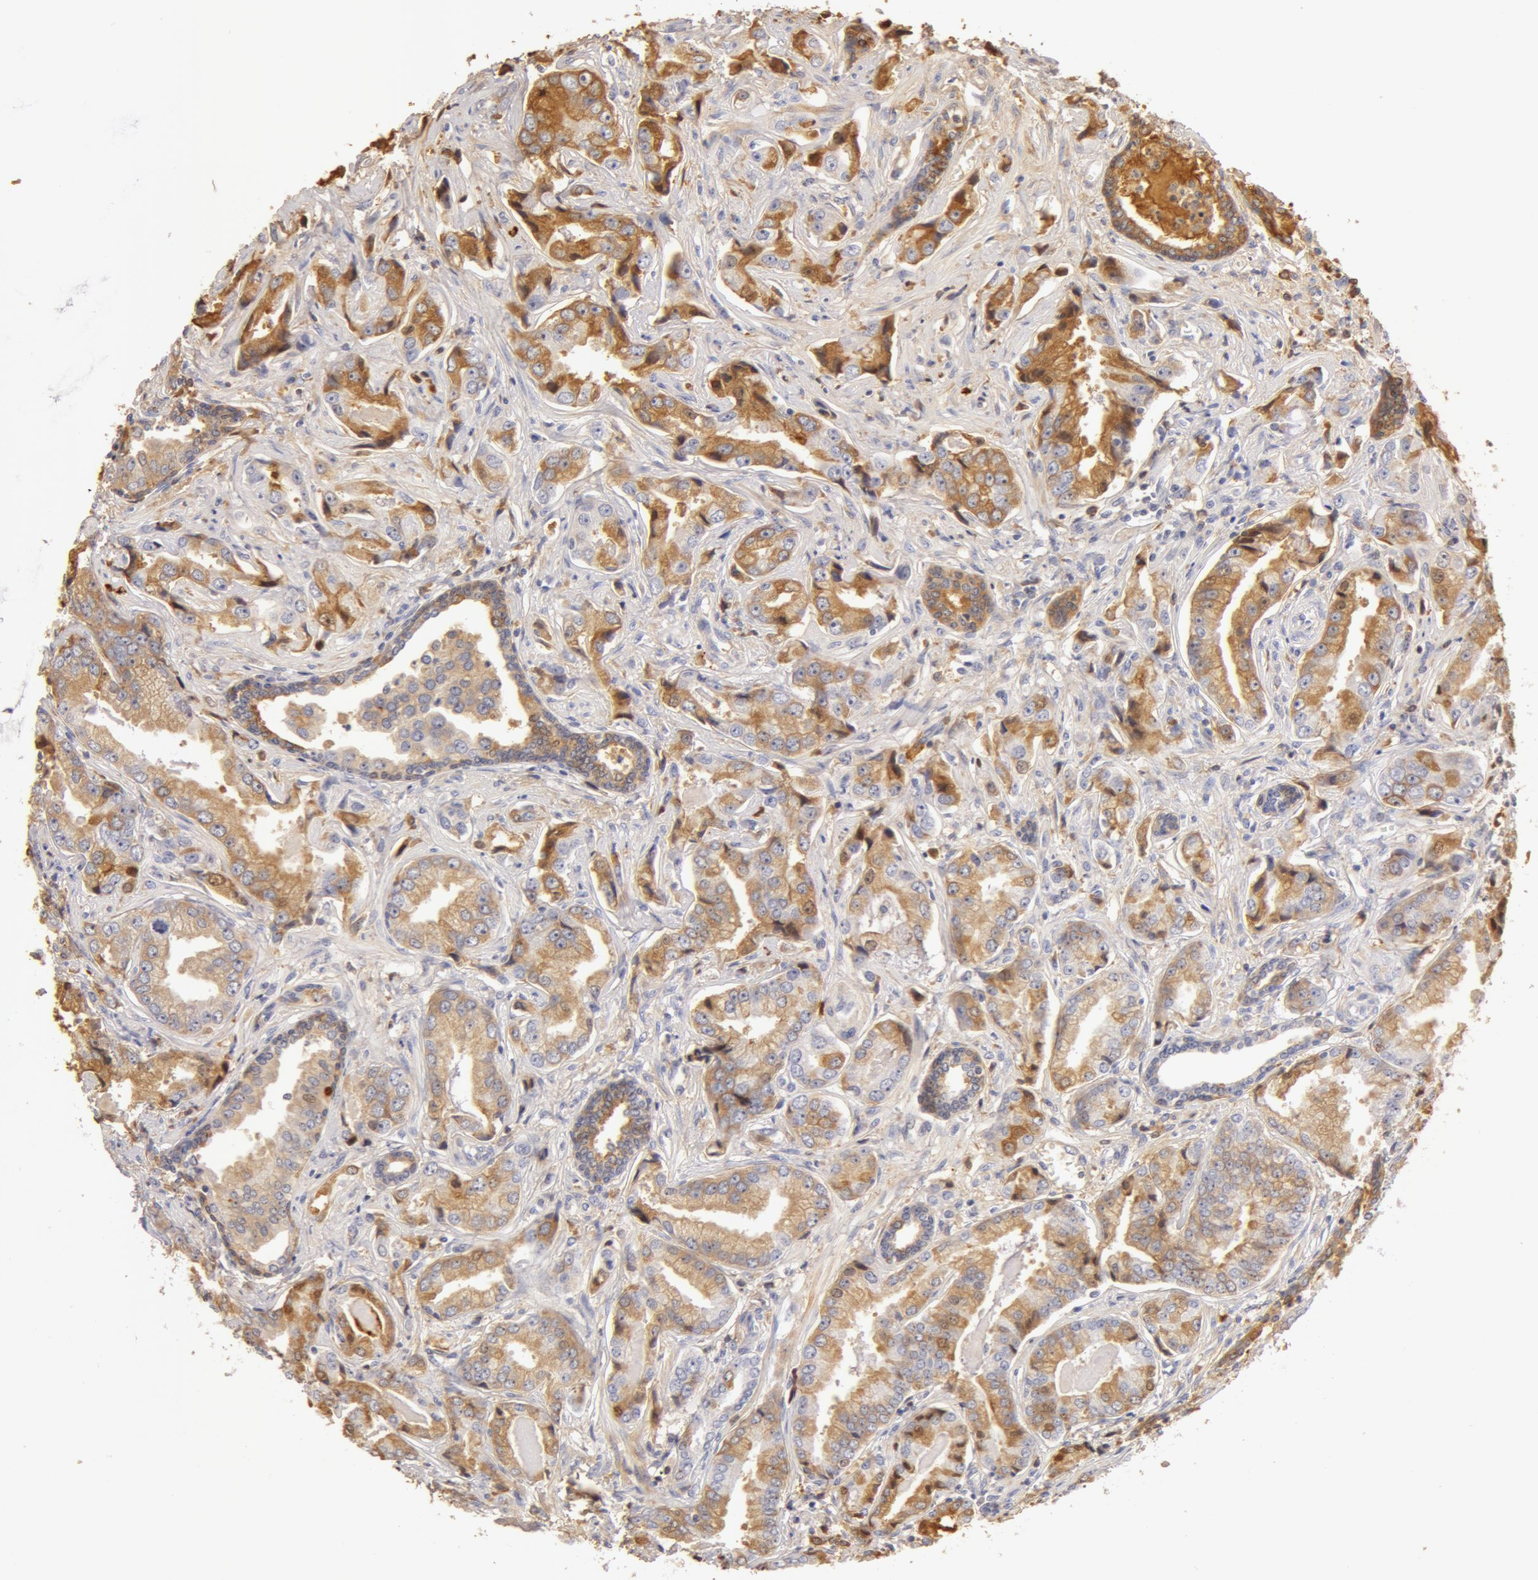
{"staining": {"intensity": "moderate", "quantity": ">75%", "location": "cytoplasmic/membranous"}, "tissue": "prostate cancer", "cell_type": "Tumor cells", "image_type": "cancer", "snomed": [{"axis": "morphology", "description": "Adenocarcinoma, Low grade"}, {"axis": "topography", "description": "Prostate"}], "caption": "Human prostate cancer (low-grade adenocarcinoma) stained with a brown dye demonstrates moderate cytoplasmic/membranous positive expression in approximately >75% of tumor cells.", "gene": "TF", "patient": {"sex": "male", "age": 65}}